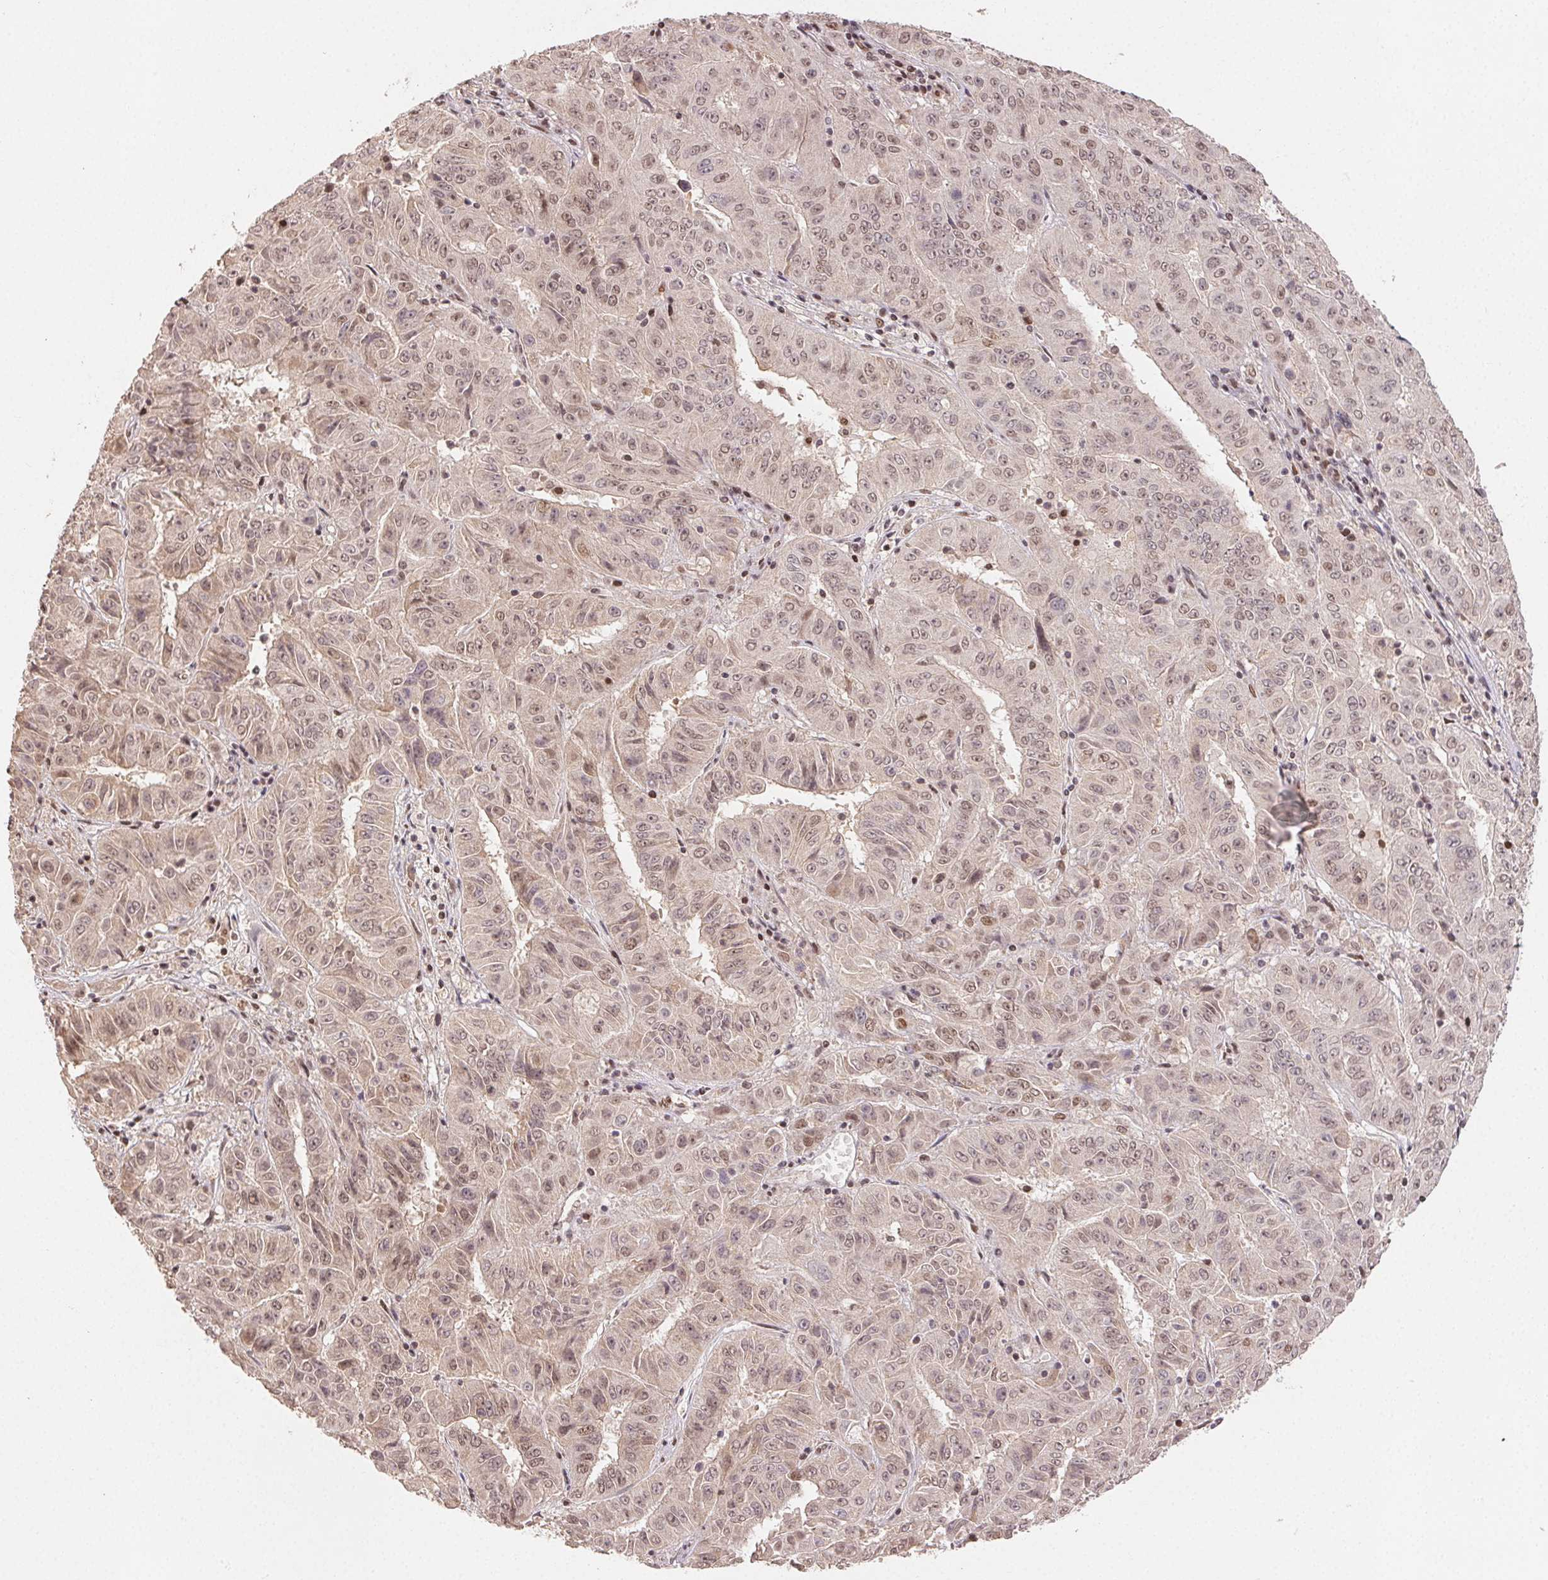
{"staining": {"intensity": "weak", "quantity": "25%-75%", "location": "nuclear"}, "tissue": "pancreatic cancer", "cell_type": "Tumor cells", "image_type": "cancer", "snomed": [{"axis": "morphology", "description": "Adenocarcinoma, NOS"}, {"axis": "topography", "description": "Pancreas"}], "caption": "Immunohistochemical staining of pancreatic cancer demonstrates low levels of weak nuclear protein positivity in approximately 25%-75% of tumor cells. (DAB (3,3'-diaminobenzidine) IHC with brightfield microscopy, high magnification).", "gene": "MAPKAPK2", "patient": {"sex": "male", "age": 63}}